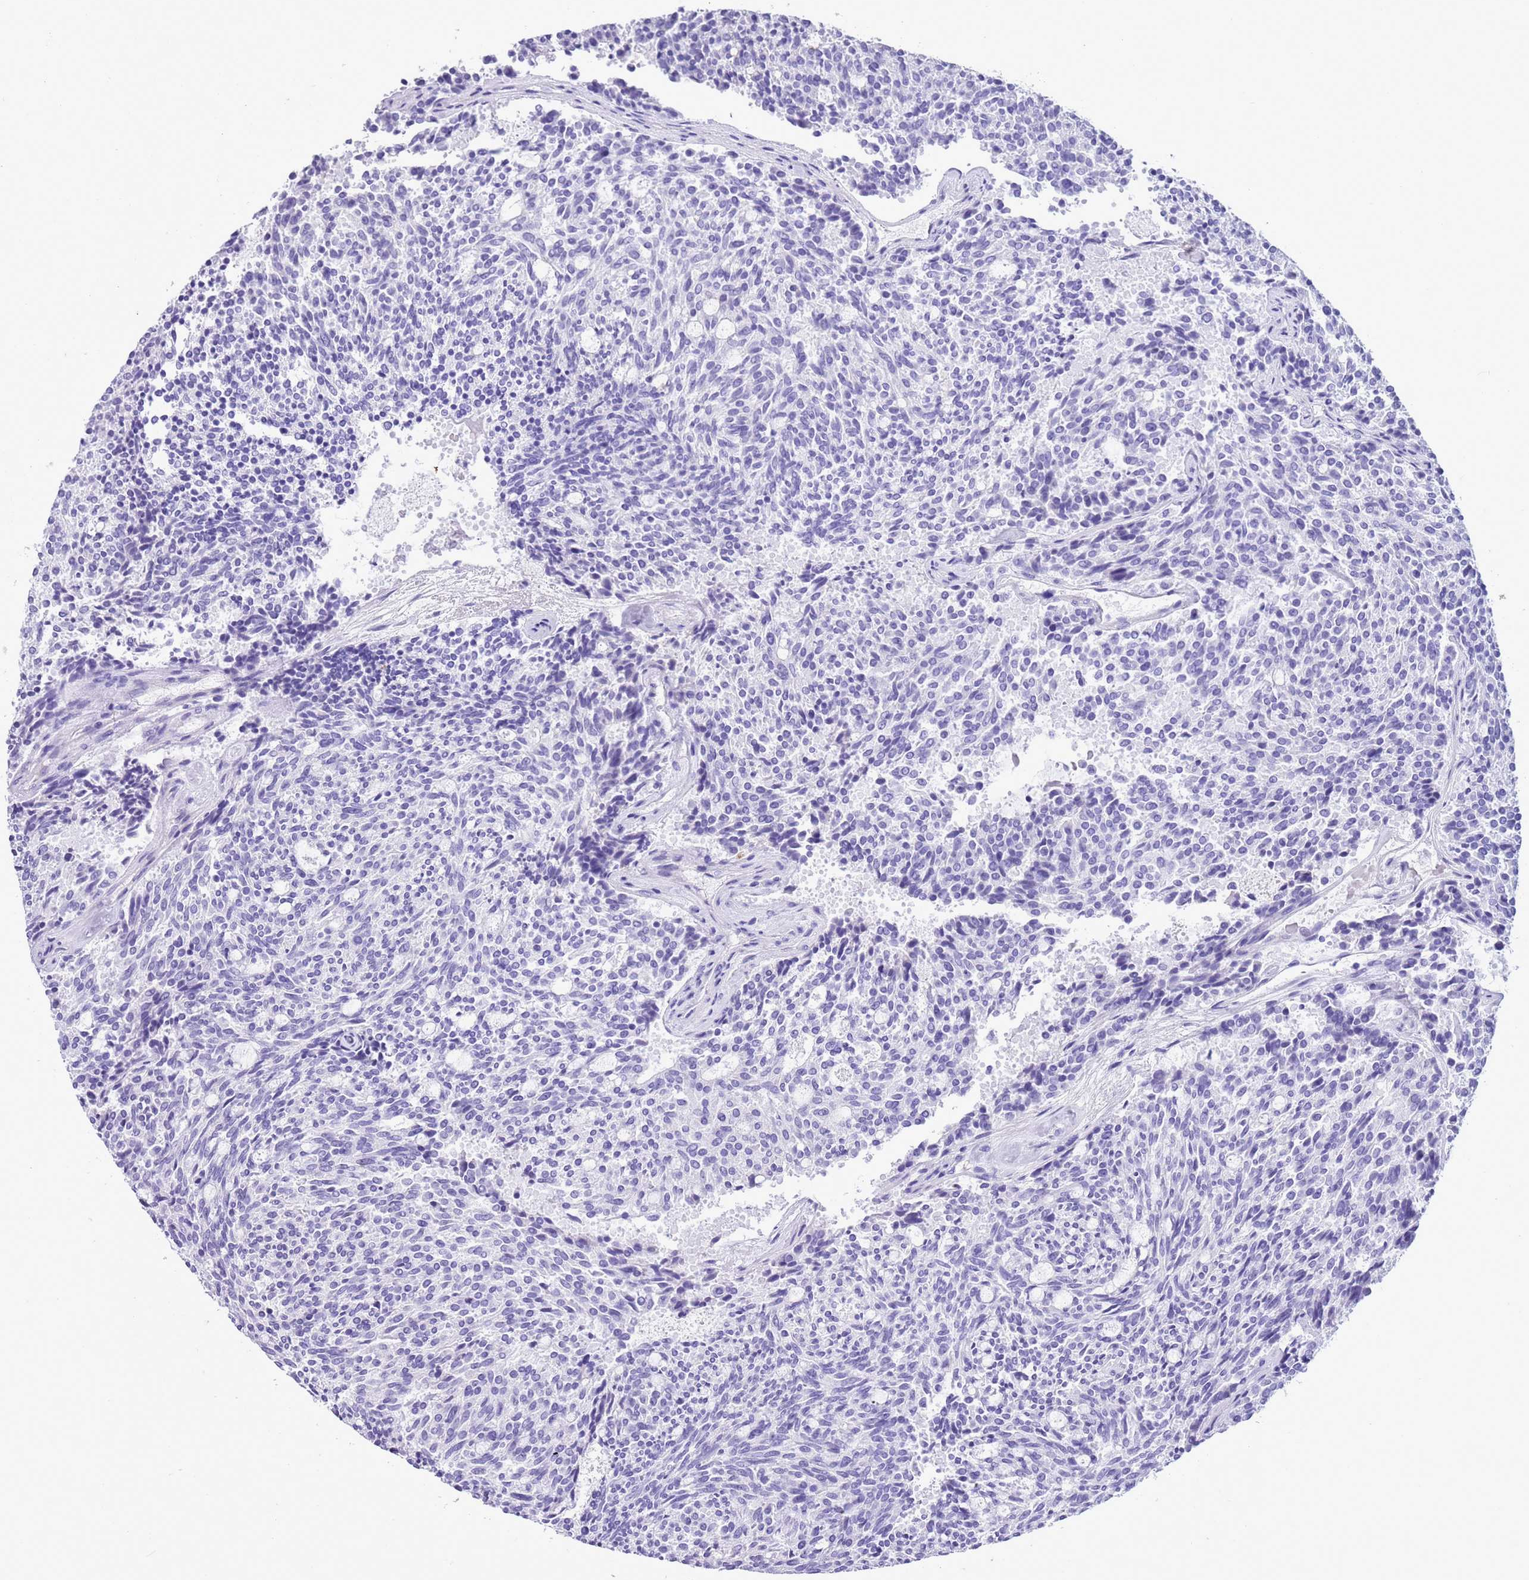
{"staining": {"intensity": "negative", "quantity": "none", "location": "none"}, "tissue": "carcinoid", "cell_type": "Tumor cells", "image_type": "cancer", "snomed": [{"axis": "morphology", "description": "Carcinoid, malignant, NOS"}, {"axis": "topography", "description": "Pancreas"}], "caption": "IHC micrograph of malignant carcinoid stained for a protein (brown), which demonstrates no positivity in tumor cells. (Stains: DAB immunohistochemistry (IHC) with hematoxylin counter stain, Microscopy: brightfield microscopy at high magnification).", "gene": "TBC1D10B", "patient": {"sex": "female", "age": 54}}